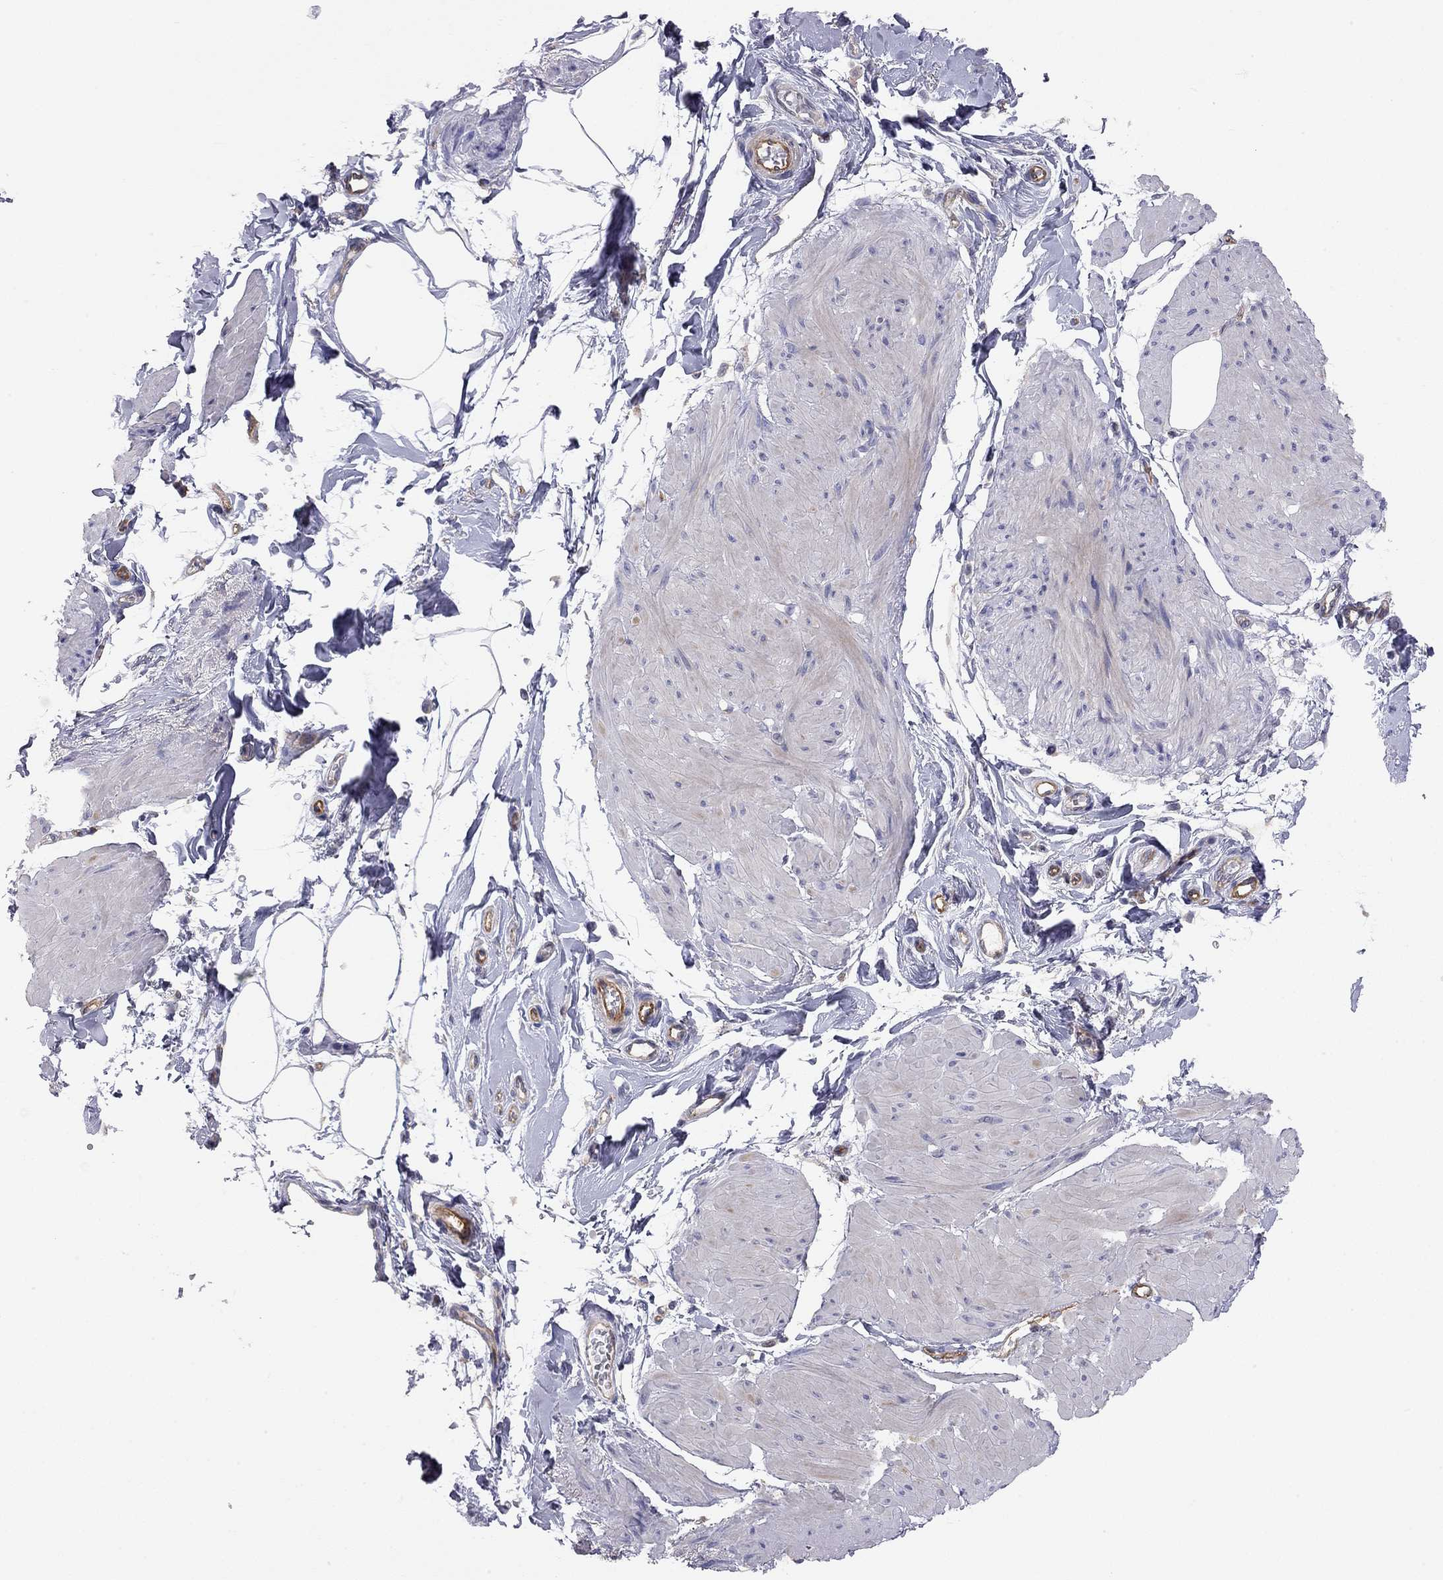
{"staining": {"intensity": "negative", "quantity": "none", "location": "none"}, "tissue": "smooth muscle", "cell_type": "Smooth muscle cells", "image_type": "normal", "snomed": [{"axis": "morphology", "description": "Normal tissue, NOS"}, {"axis": "topography", "description": "Adipose tissue"}, {"axis": "topography", "description": "Smooth muscle"}, {"axis": "topography", "description": "Peripheral nerve tissue"}], "caption": "Protein analysis of unremarkable smooth muscle exhibits no significant expression in smooth muscle cells.", "gene": "GPRC5B", "patient": {"sex": "male", "age": 83}}